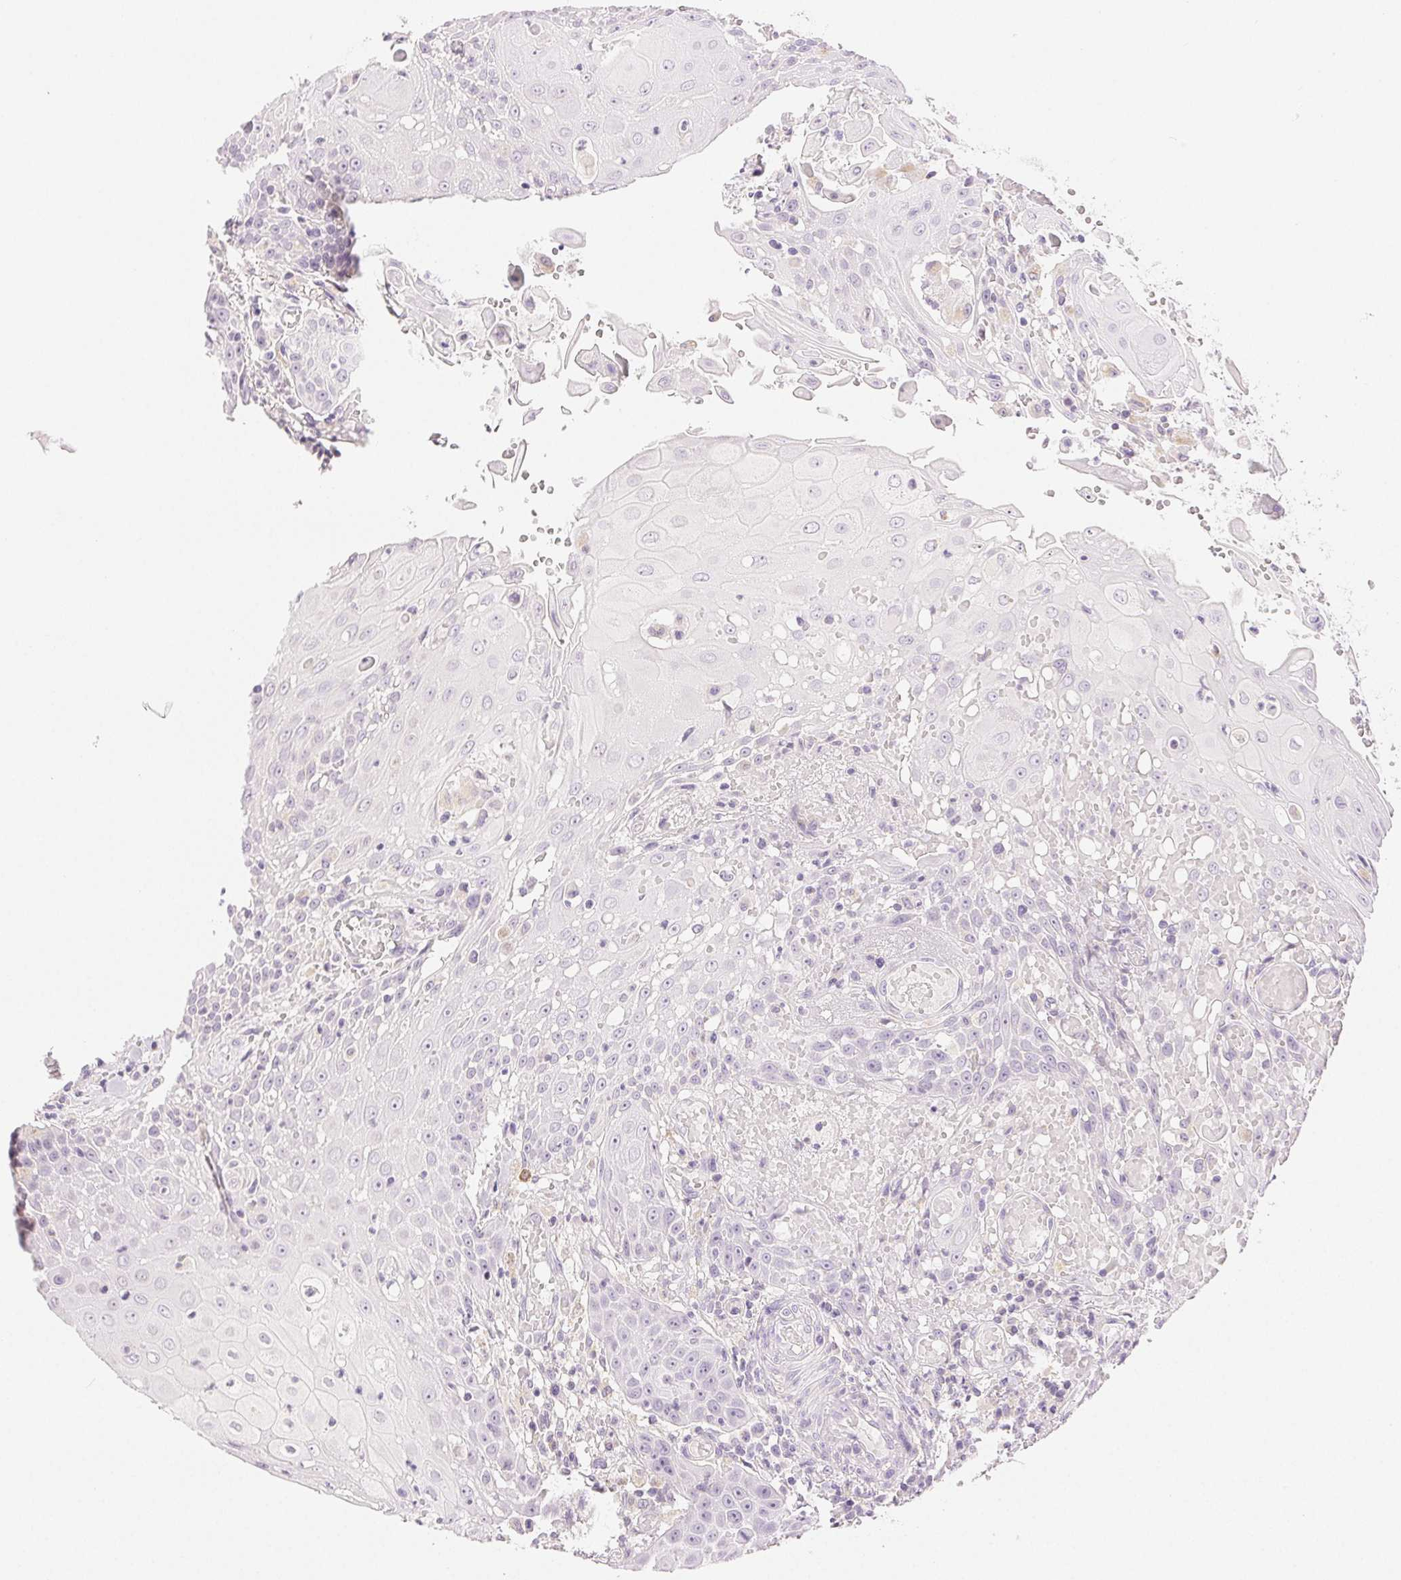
{"staining": {"intensity": "negative", "quantity": "none", "location": "none"}, "tissue": "head and neck cancer", "cell_type": "Tumor cells", "image_type": "cancer", "snomed": [{"axis": "morphology", "description": "Normal tissue, NOS"}, {"axis": "morphology", "description": "Squamous cell carcinoma, NOS"}, {"axis": "topography", "description": "Oral tissue"}, {"axis": "topography", "description": "Head-Neck"}], "caption": "DAB immunohistochemical staining of human squamous cell carcinoma (head and neck) reveals no significant positivity in tumor cells.", "gene": "SLC5A2", "patient": {"sex": "female", "age": 55}}